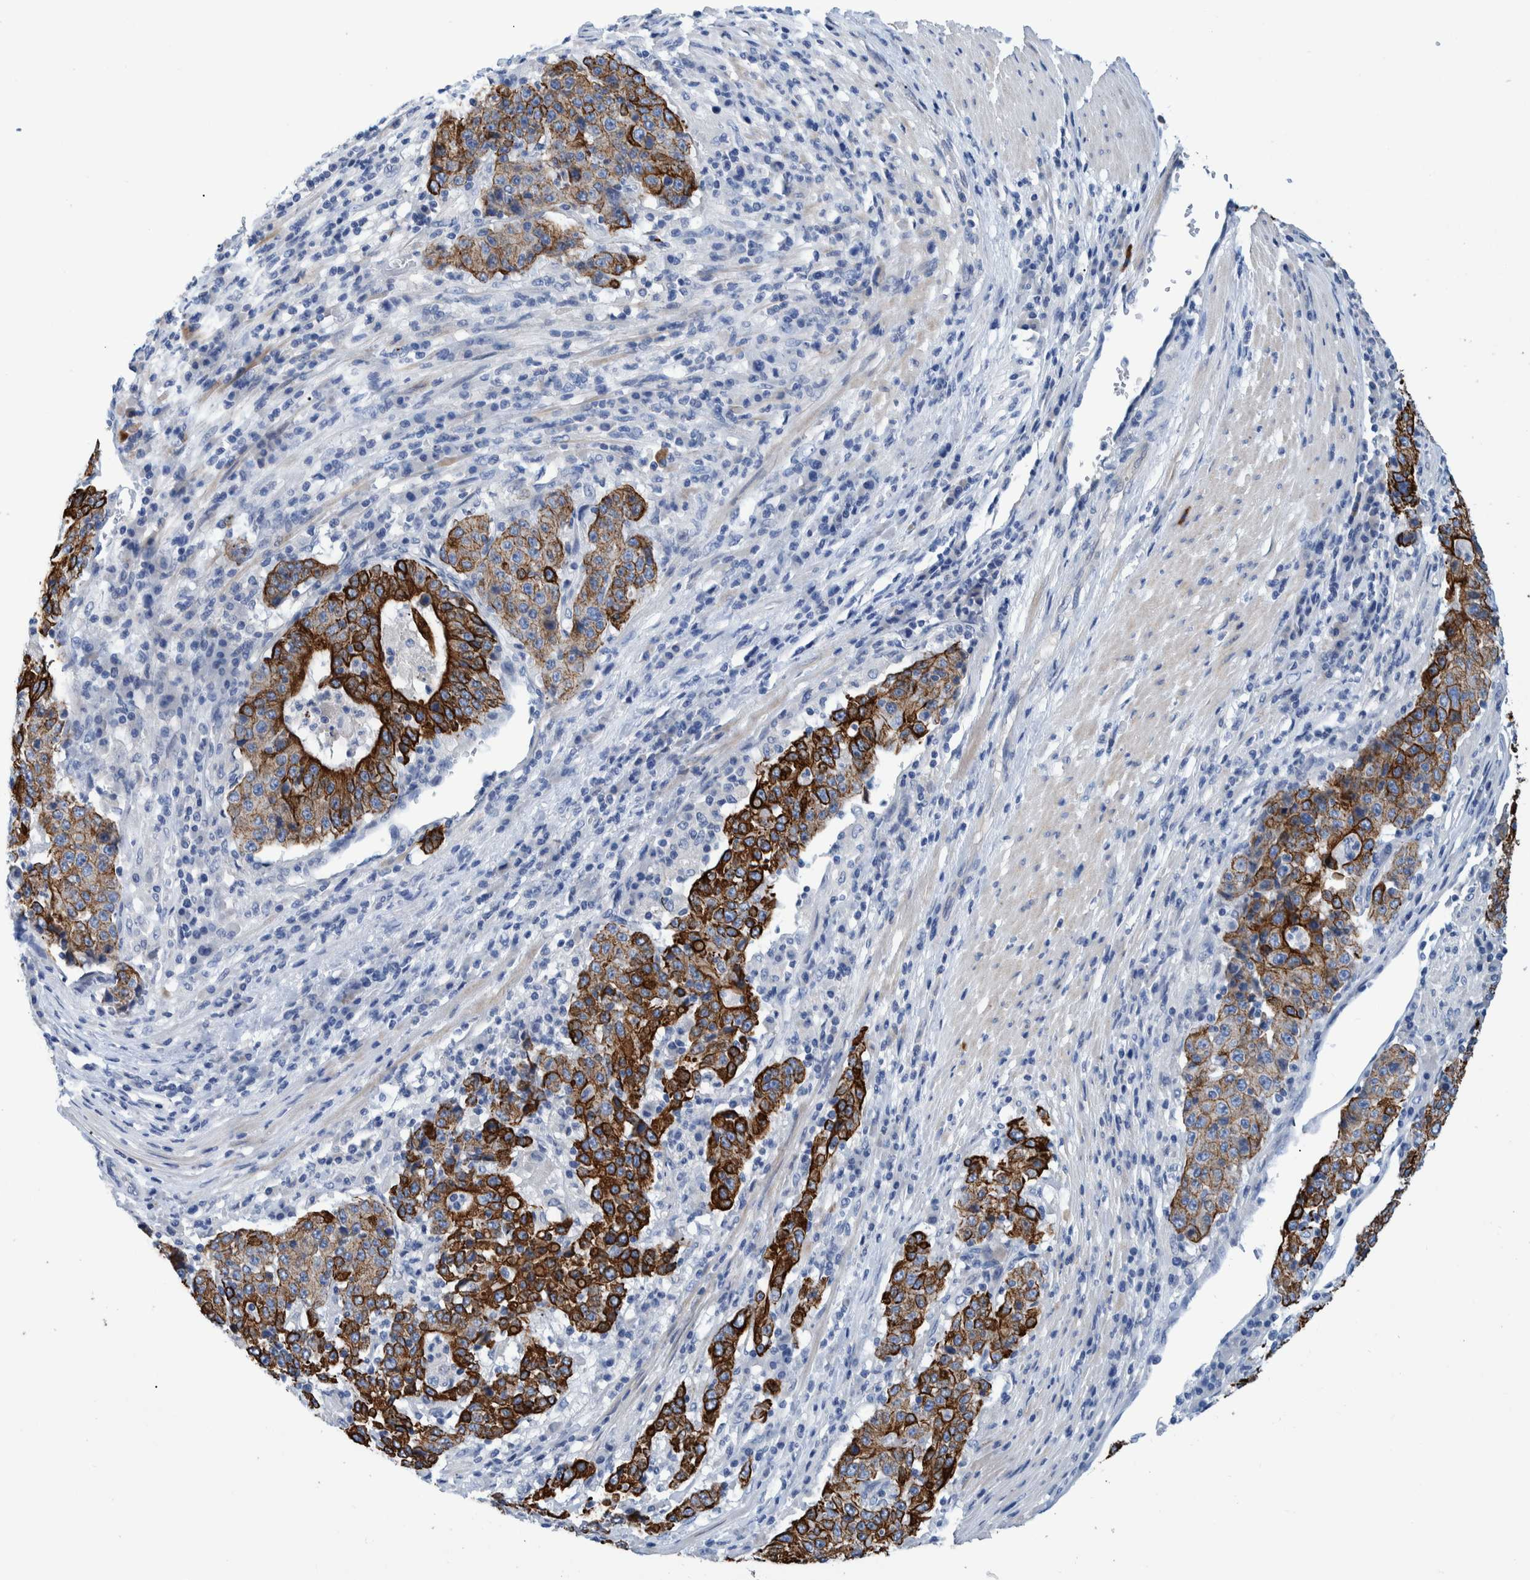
{"staining": {"intensity": "strong", "quantity": ">75%", "location": "cytoplasmic/membranous"}, "tissue": "stomach cancer", "cell_type": "Tumor cells", "image_type": "cancer", "snomed": [{"axis": "morphology", "description": "Adenocarcinoma, NOS"}, {"axis": "topography", "description": "Stomach"}], "caption": "IHC image of neoplastic tissue: human stomach cancer (adenocarcinoma) stained using IHC displays high levels of strong protein expression localized specifically in the cytoplasmic/membranous of tumor cells, appearing as a cytoplasmic/membranous brown color.", "gene": "MKS1", "patient": {"sex": "male", "age": 59}}